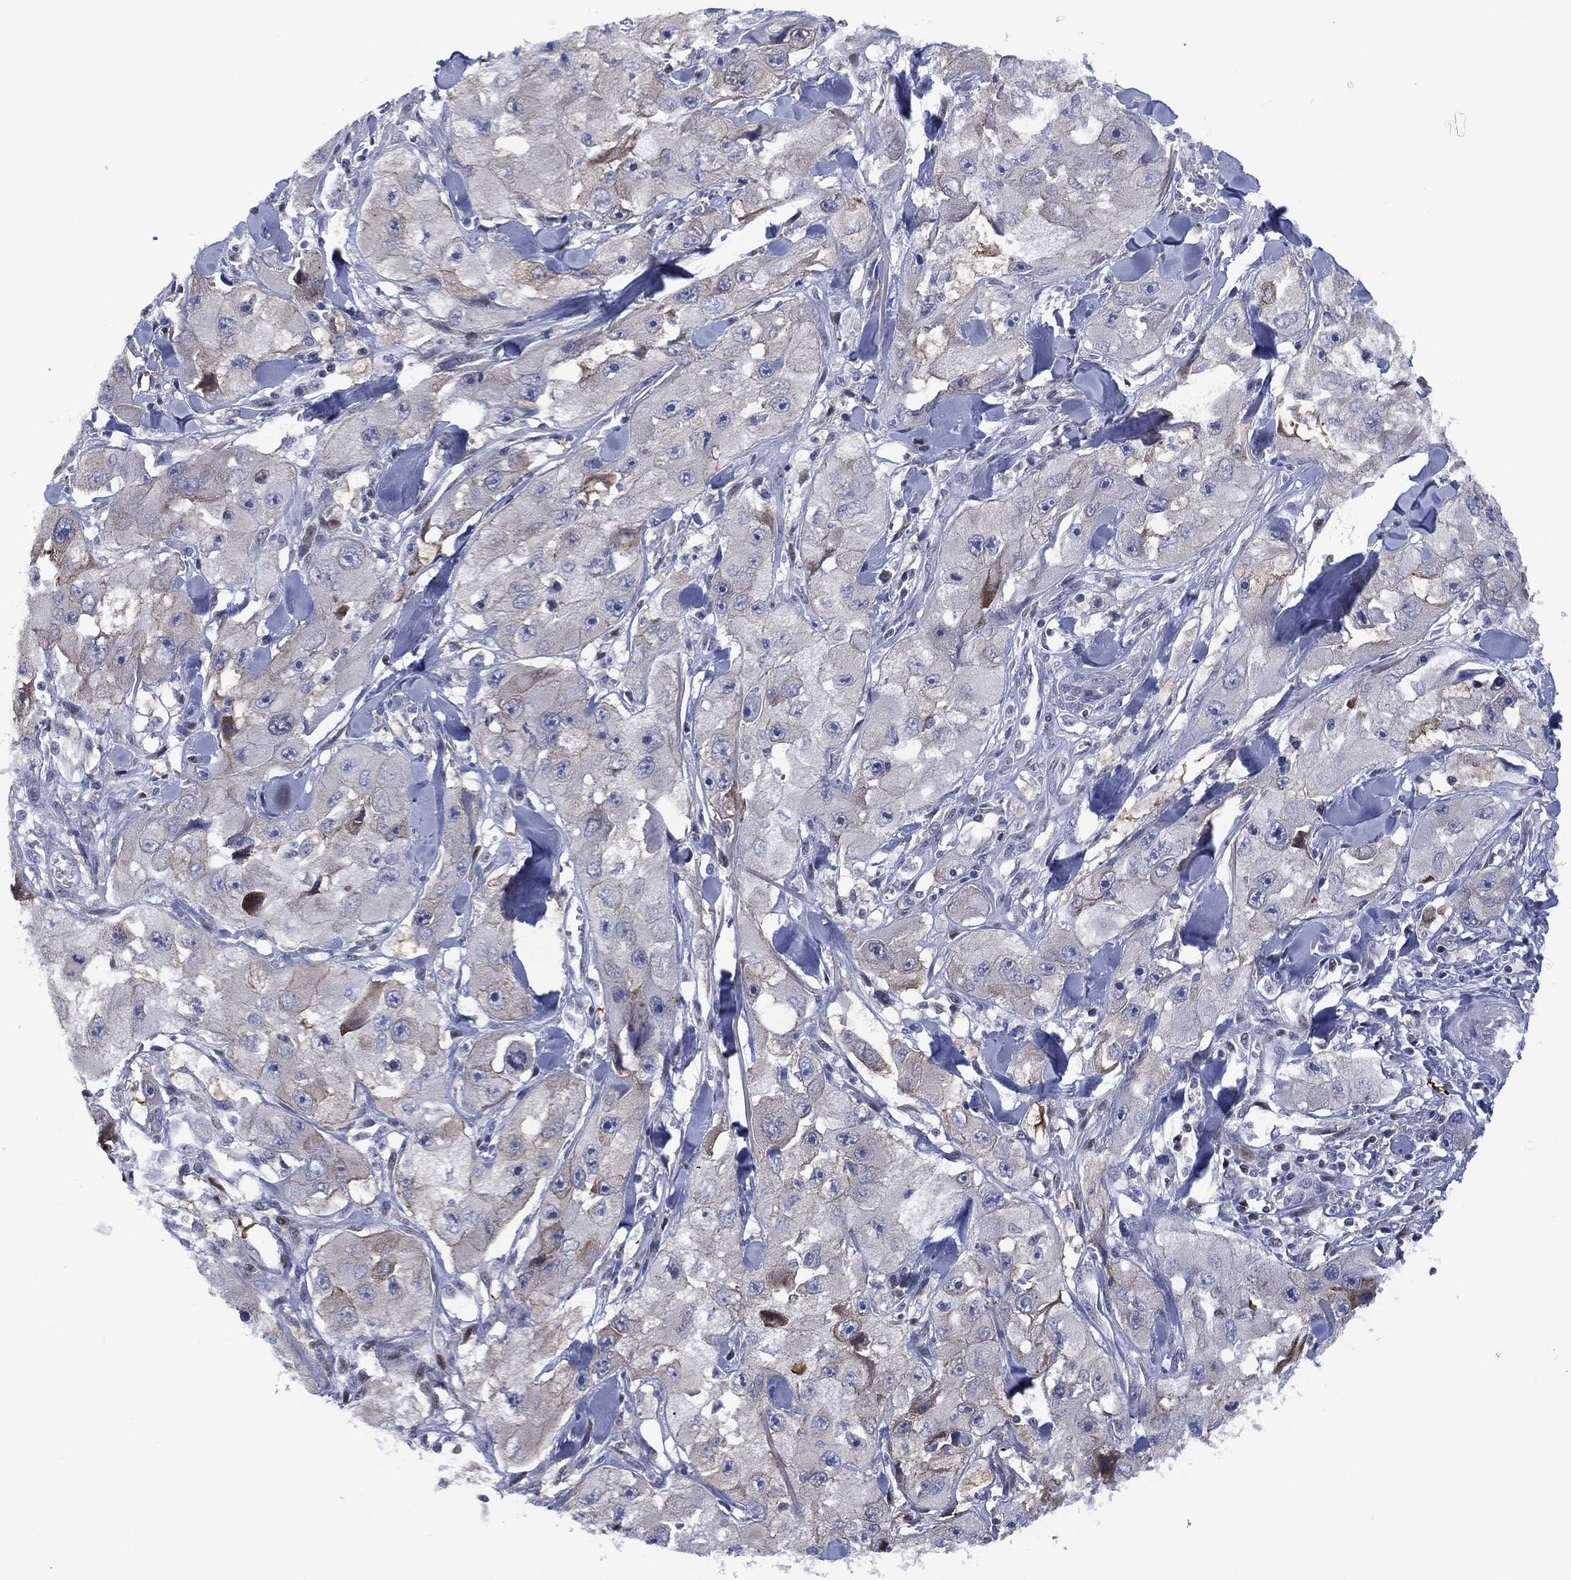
{"staining": {"intensity": "weak", "quantity": "<25%", "location": "cytoplasmic/membranous"}, "tissue": "skin cancer", "cell_type": "Tumor cells", "image_type": "cancer", "snomed": [{"axis": "morphology", "description": "Squamous cell carcinoma, NOS"}, {"axis": "topography", "description": "Skin"}, {"axis": "topography", "description": "Subcutis"}], "caption": "Human skin squamous cell carcinoma stained for a protein using immunohistochemistry (IHC) displays no expression in tumor cells.", "gene": "SLC4A4", "patient": {"sex": "male", "age": 73}}